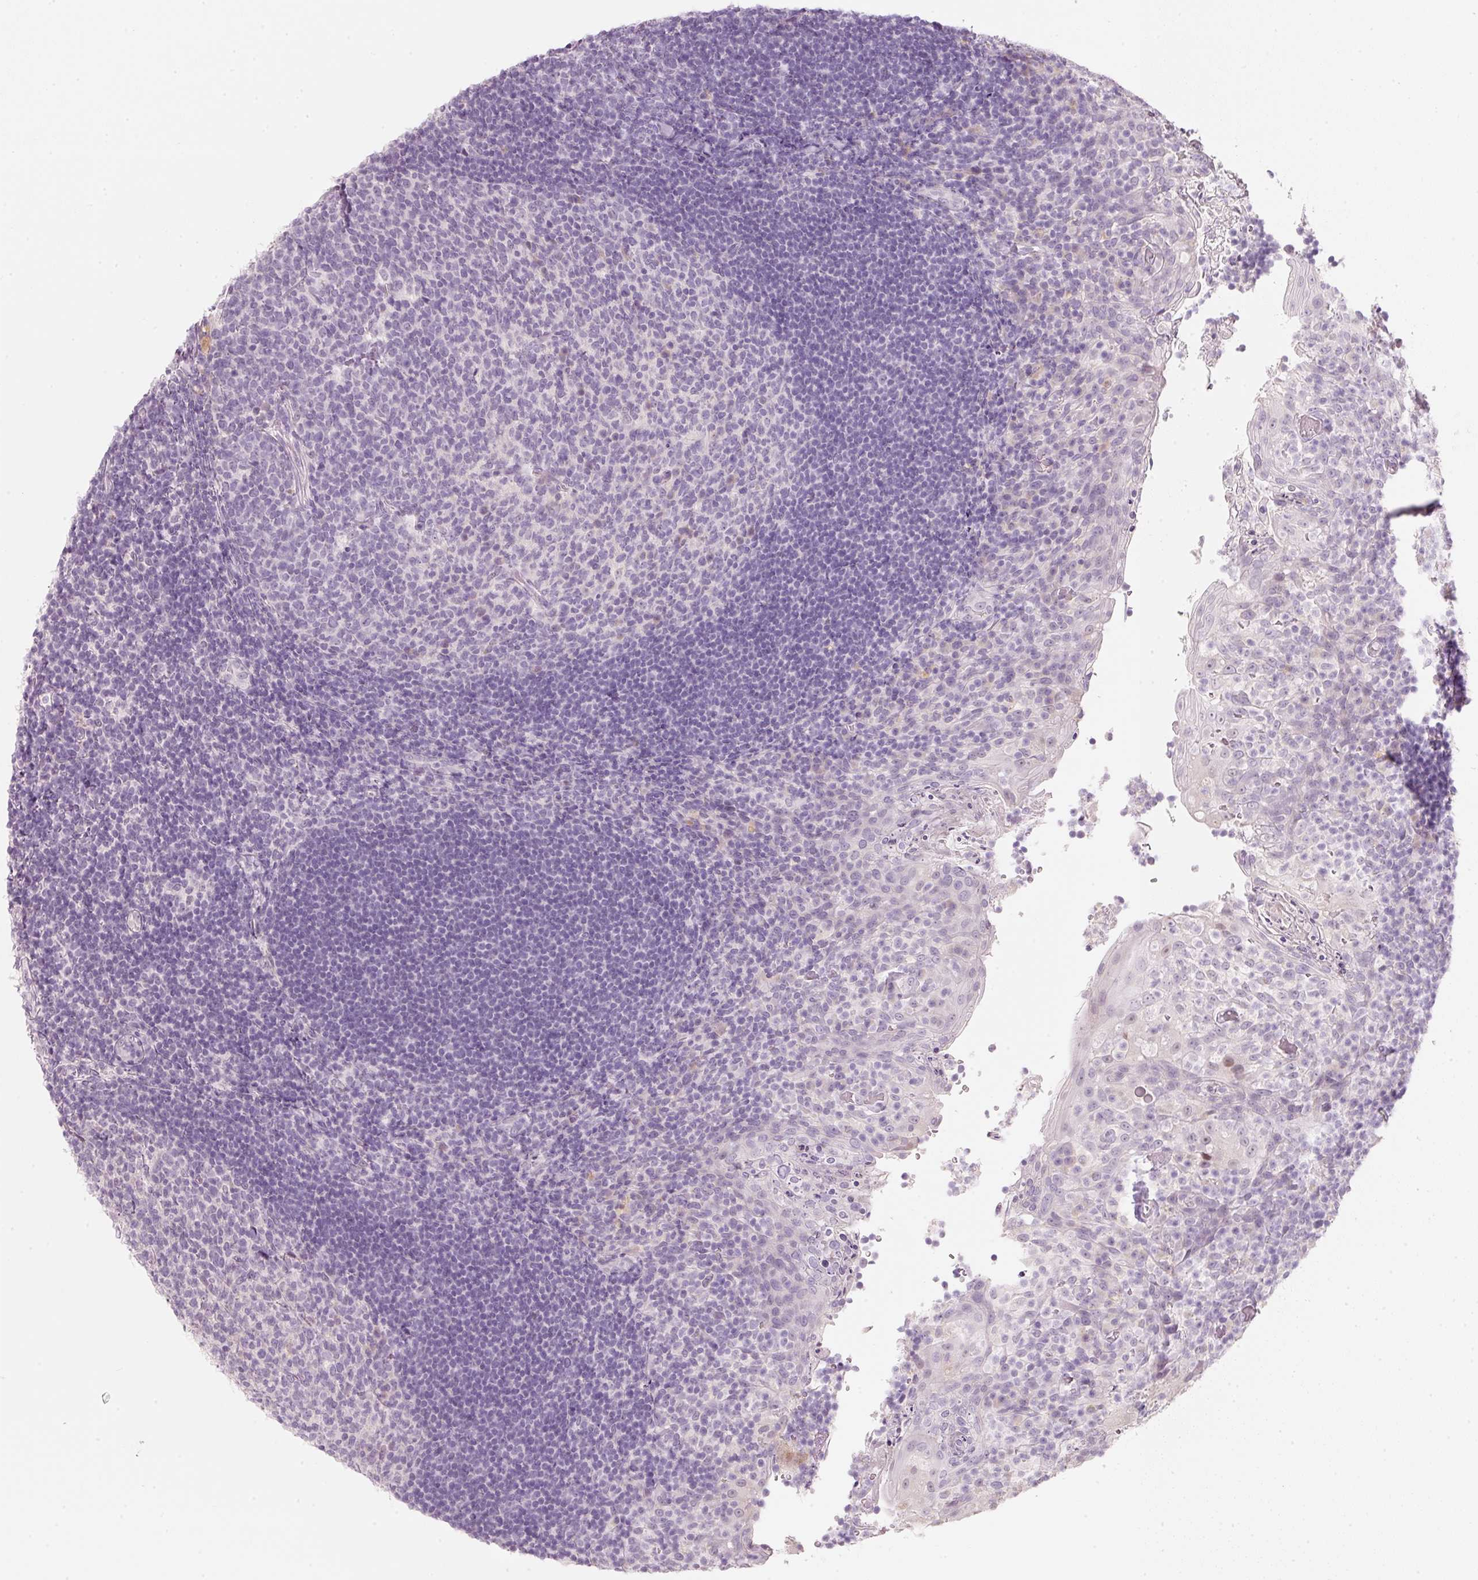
{"staining": {"intensity": "negative", "quantity": "none", "location": "none"}, "tissue": "tonsil", "cell_type": "Germinal center cells", "image_type": "normal", "snomed": [{"axis": "morphology", "description": "Normal tissue, NOS"}, {"axis": "topography", "description": "Tonsil"}], "caption": "There is no significant positivity in germinal center cells of tonsil. Nuclei are stained in blue.", "gene": "ENSG00000206549", "patient": {"sex": "female", "age": 10}}